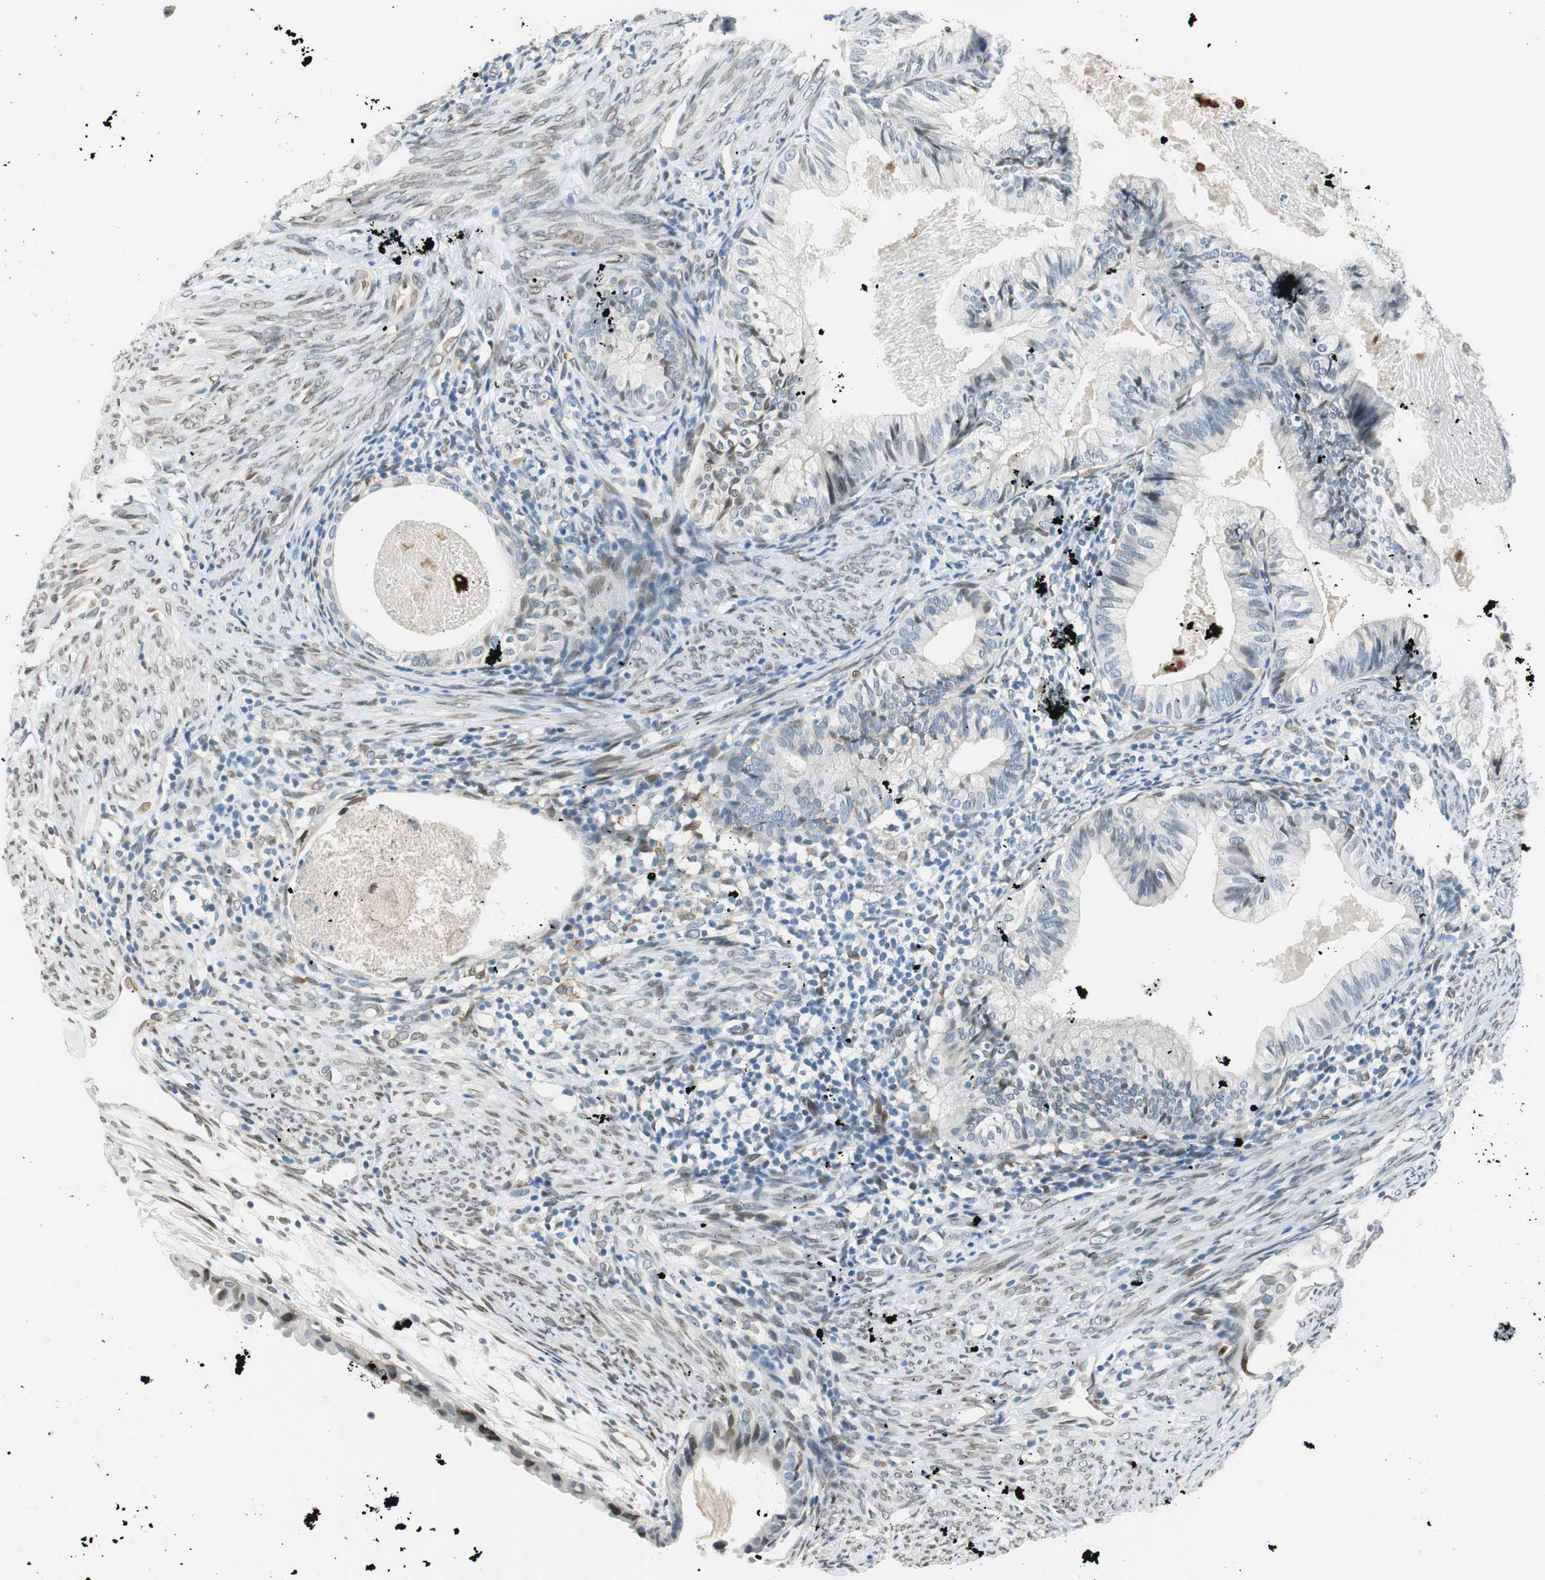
{"staining": {"intensity": "weak", "quantity": "<25%", "location": "cytoplasmic/membranous"}, "tissue": "cervical cancer", "cell_type": "Tumor cells", "image_type": "cancer", "snomed": [{"axis": "morphology", "description": "Normal tissue, NOS"}, {"axis": "morphology", "description": "Adenocarcinoma, NOS"}, {"axis": "topography", "description": "Cervix"}, {"axis": "topography", "description": "Endometrium"}], "caption": "DAB immunohistochemical staining of adenocarcinoma (cervical) shows no significant expression in tumor cells. (Immunohistochemistry, brightfield microscopy, high magnification).", "gene": "TMEM260", "patient": {"sex": "female", "age": 86}}